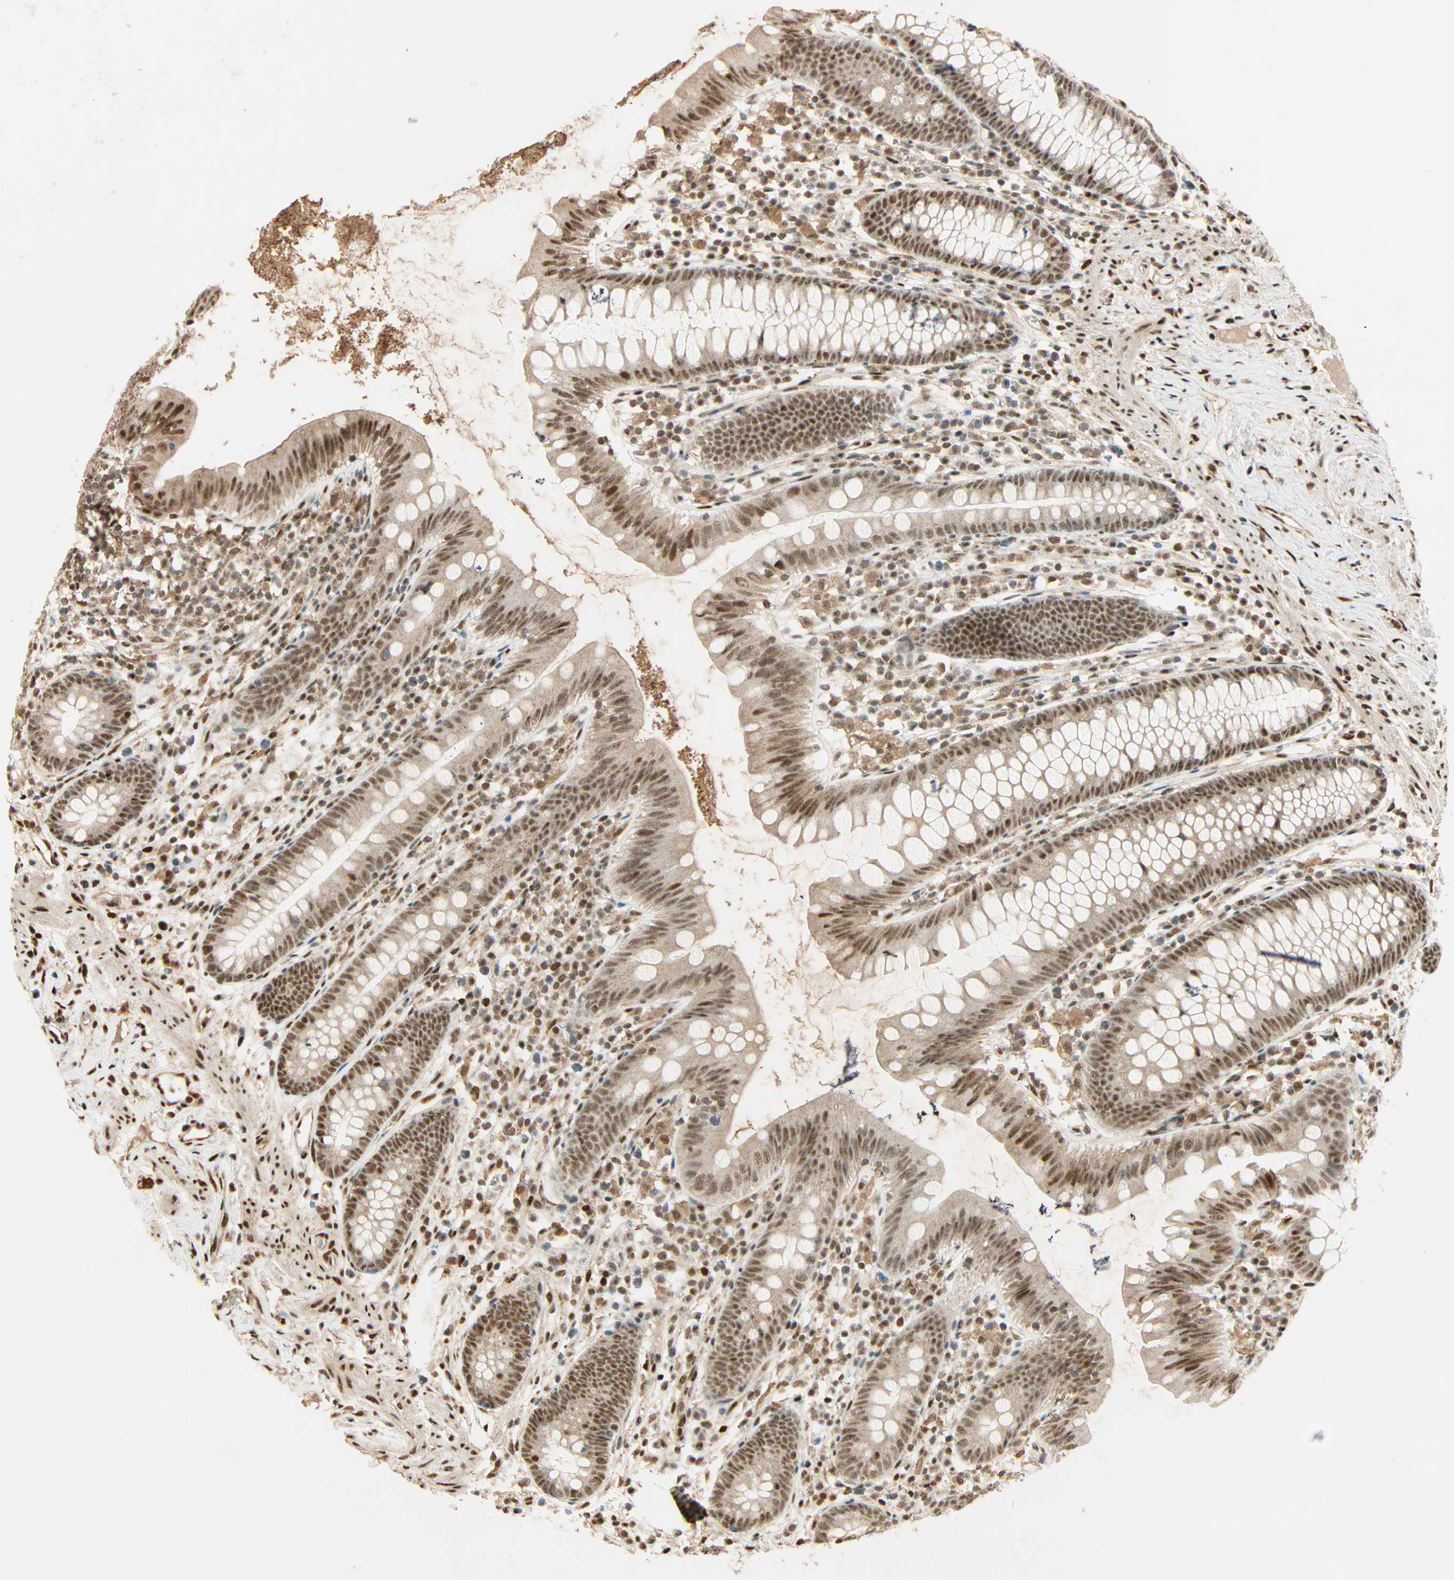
{"staining": {"intensity": "strong", "quantity": ">75%", "location": "cytoplasmic/membranous,nuclear"}, "tissue": "appendix", "cell_type": "Glandular cells", "image_type": "normal", "snomed": [{"axis": "morphology", "description": "Normal tissue, NOS"}, {"axis": "topography", "description": "Appendix"}], "caption": "Immunohistochemical staining of unremarkable appendix displays >75% levels of strong cytoplasmic/membranous,nuclear protein staining in approximately >75% of glandular cells.", "gene": "PNPLA6", "patient": {"sex": "male", "age": 52}}